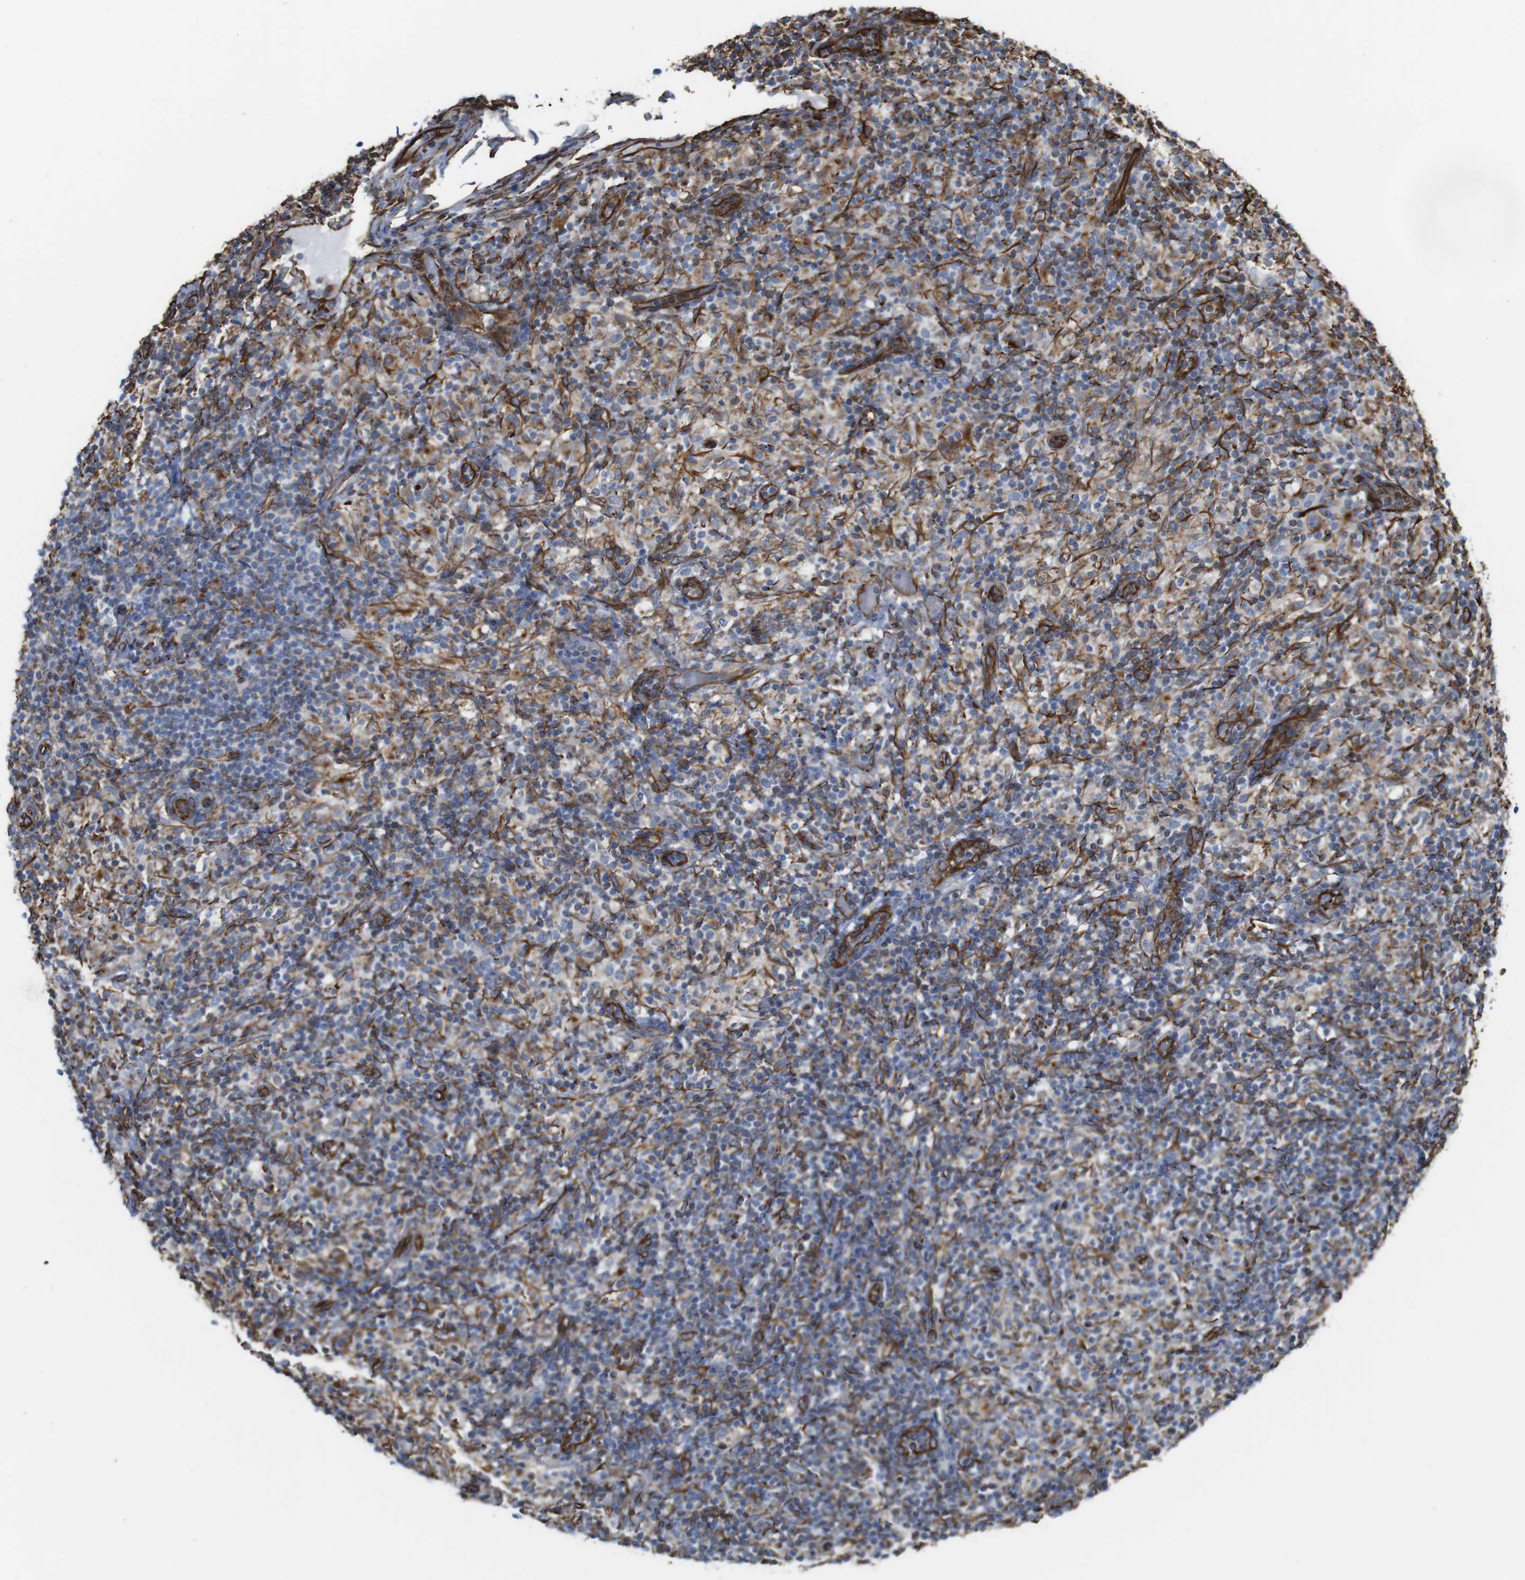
{"staining": {"intensity": "moderate", "quantity": "<25%", "location": "cytoplasmic/membranous"}, "tissue": "lymphoma", "cell_type": "Tumor cells", "image_type": "cancer", "snomed": [{"axis": "morphology", "description": "Hodgkin's disease, NOS"}, {"axis": "topography", "description": "Lymph node"}], "caption": "Hodgkin's disease stained with DAB (3,3'-diaminobenzidine) immunohistochemistry demonstrates low levels of moderate cytoplasmic/membranous positivity in about <25% of tumor cells. The staining was performed using DAB (3,3'-diaminobenzidine), with brown indicating positive protein expression. Nuclei are stained blue with hematoxylin.", "gene": "RALGPS1", "patient": {"sex": "male", "age": 70}}